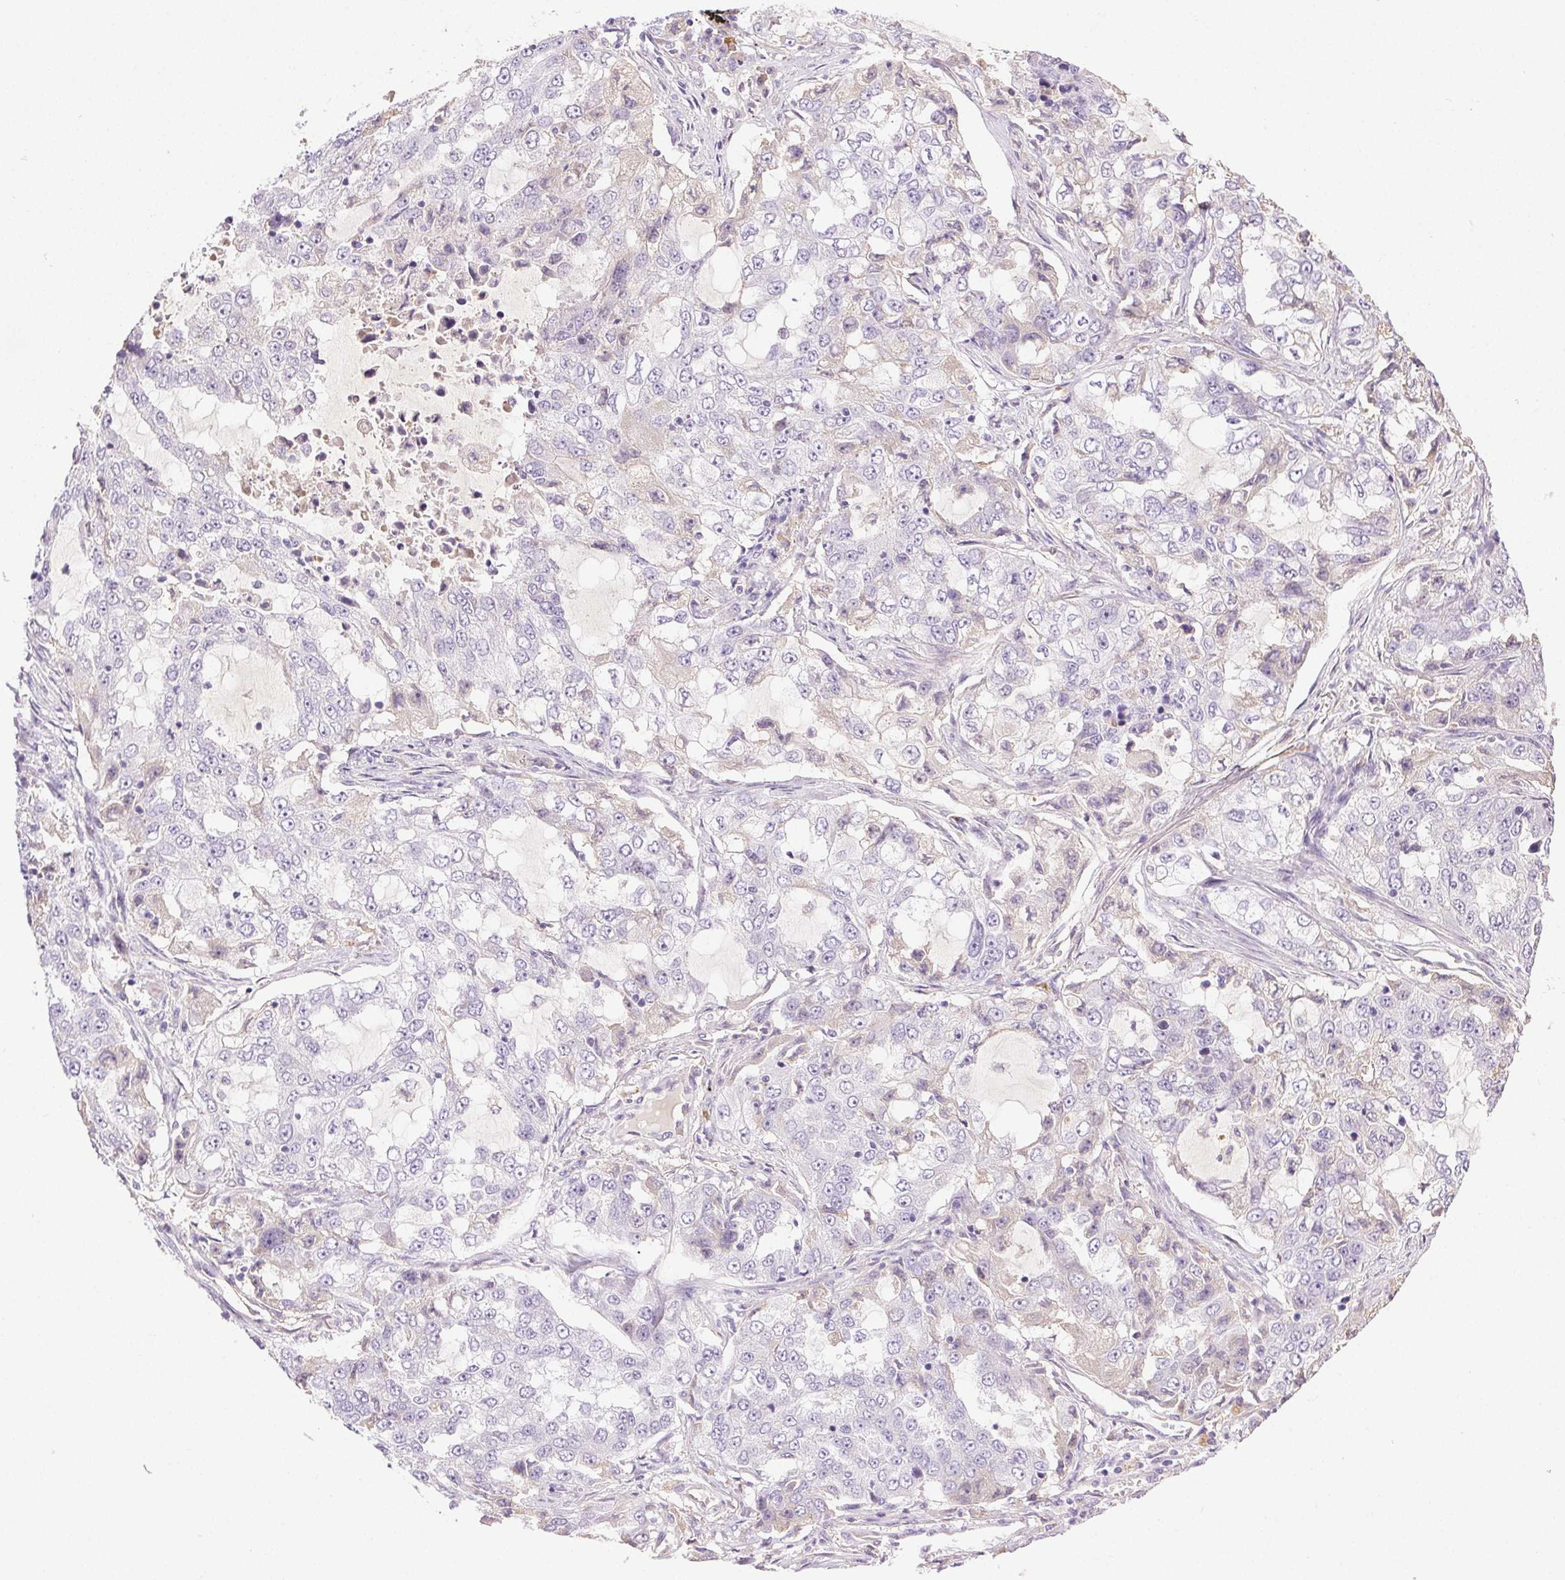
{"staining": {"intensity": "negative", "quantity": "none", "location": "none"}, "tissue": "lung cancer", "cell_type": "Tumor cells", "image_type": "cancer", "snomed": [{"axis": "morphology", "description": "Adenocarcinoma, NOS"}, {"axis": "topography", "description": "Lung"}], "caption": "IHC histopathology image of neoplastic tissue: lung cancer stained with DAB (3,3'-diaminobenzidine) displays no significant protein positivity in tumor cells.", "gene": "BPIFB2", "patient": {"sex": "female", "age": 61}}